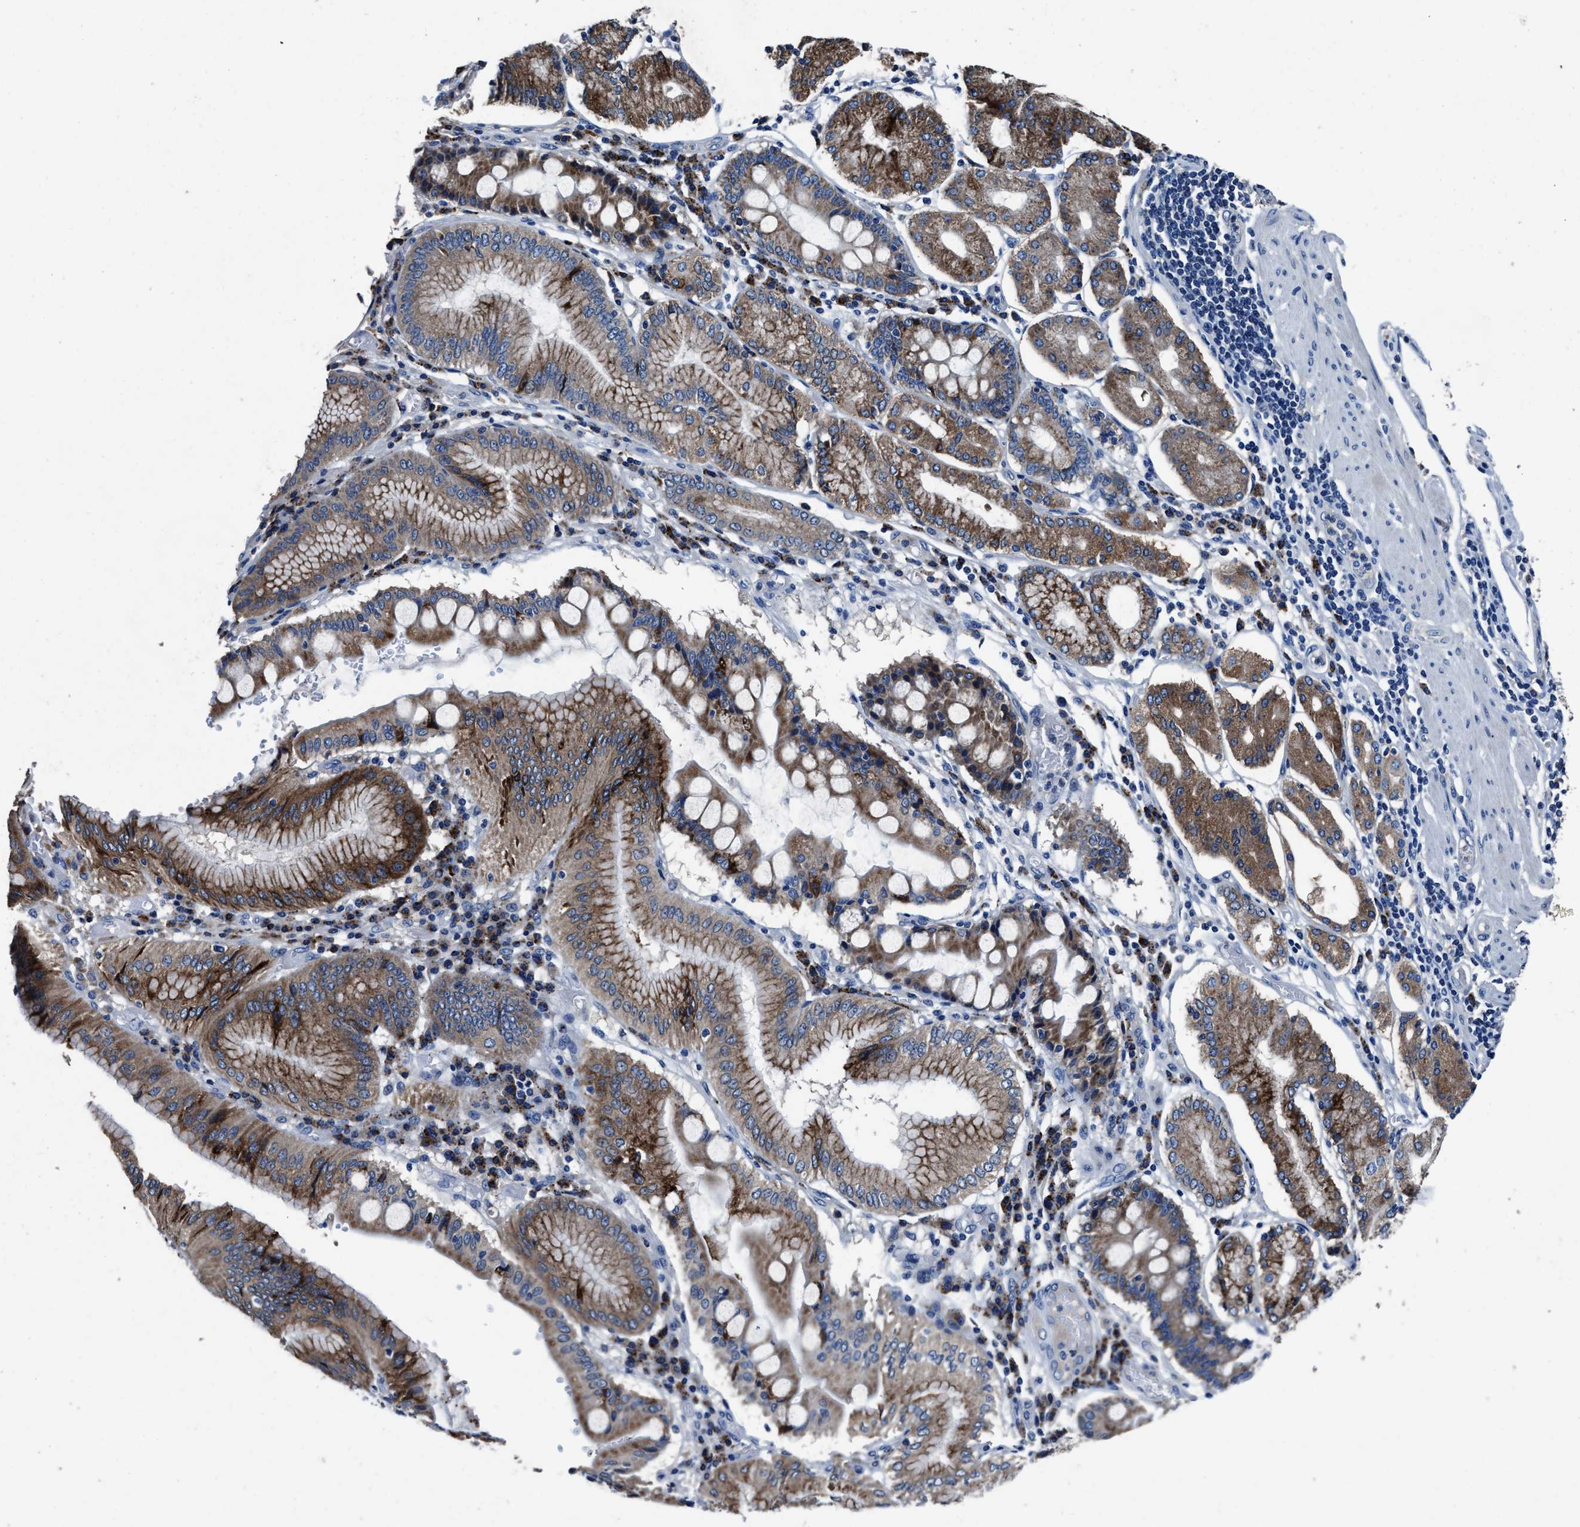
{"staining": {"intensity": "moderate", "quantity": ">75%", "location": "cytoplasmic/membranous"}, "tissue": "stomach cancer", "cell_type": "Tumor cells", "image_type": "cancer", "snomed": [{"axis": "morphology", "description": "Adenocarcinoma, NOS"}, {"axis": "topography", "description": "Stomach"}], "caption": "Immunohistochemistry (IHC) staining of stomach adenocarcinoma, which shows medium levels of moderate cytoplasmic/membranous expression in about >75% of tumor cells indicating moderate cytoplasmic/membranous protein staining. The staining was performed using DAB (3,3'-diaminobenzidine) (brown) for protein detection and nuclei were counterstained in hematoxylin (blue).", "gene": "UBR4", "patient": {"sex": "female", "age": 73}}